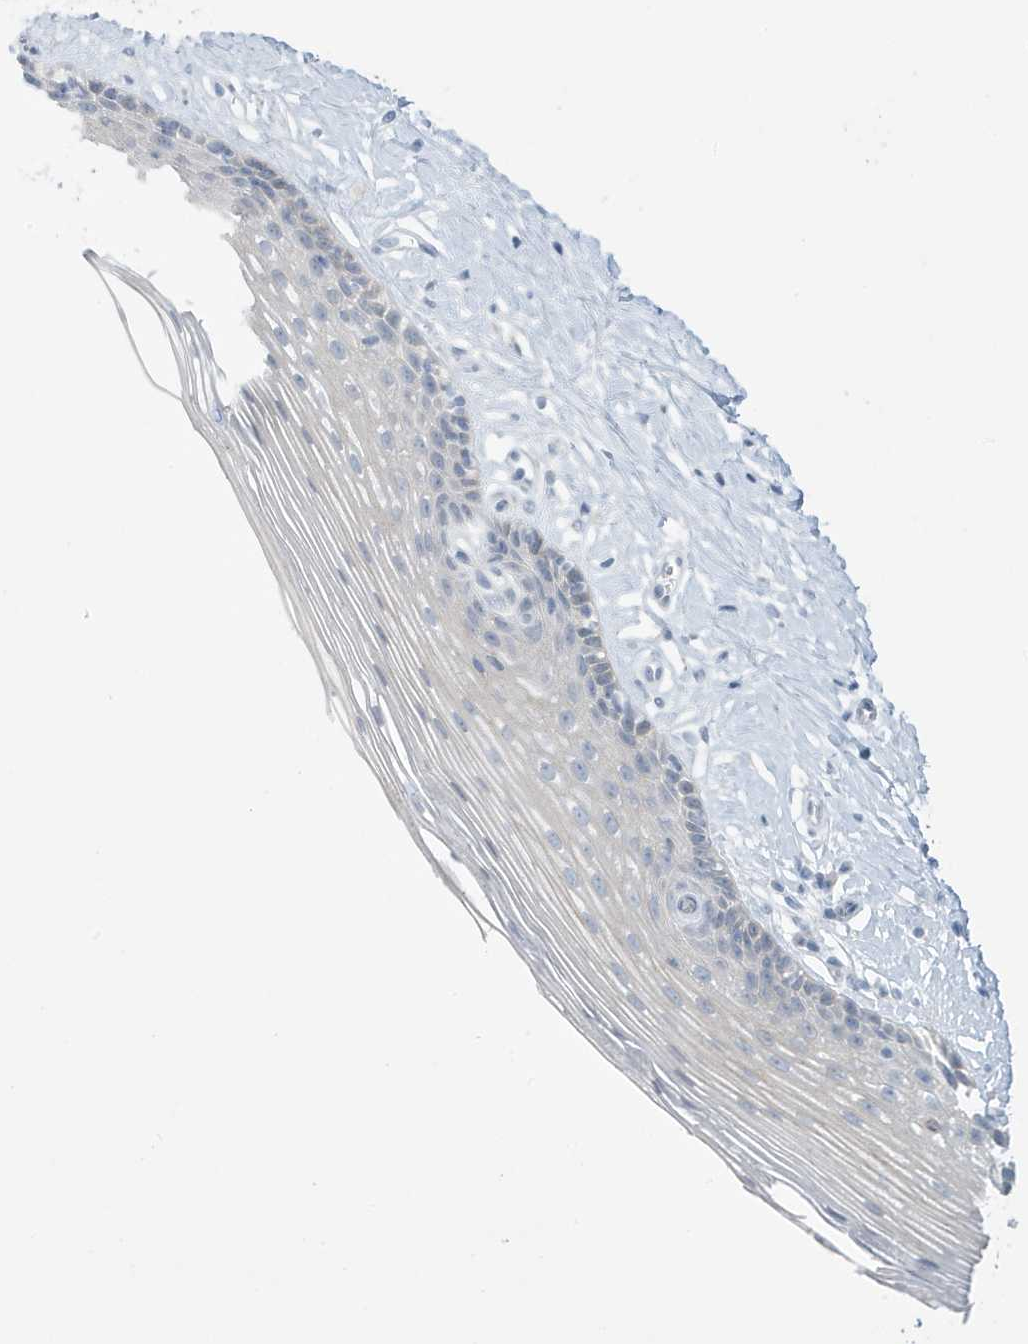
{"staining": {"intensity": "weak", "quantity": "25%-75%", "location": "cytoplasmic/membranous"}, "tissue": "vagina", "cell_type": "Squamous epithelial cells", "image_type": "normal", "snomed": [{"axis": "morphology", "description": "Normal tissue, NOS"}, {"axis": "topography", "description": "Vagina"}], "caption": "This micrograph exhibits unremarkable vagina stained with IHC to label a protein in brown. The cytoplasmic/membranous of squamous epithelial cells show weak positivity for the protein. Nuclei are counter-stained blue.", "gene": "PERM1", "patient": {"sex": "female", "age": 46}}